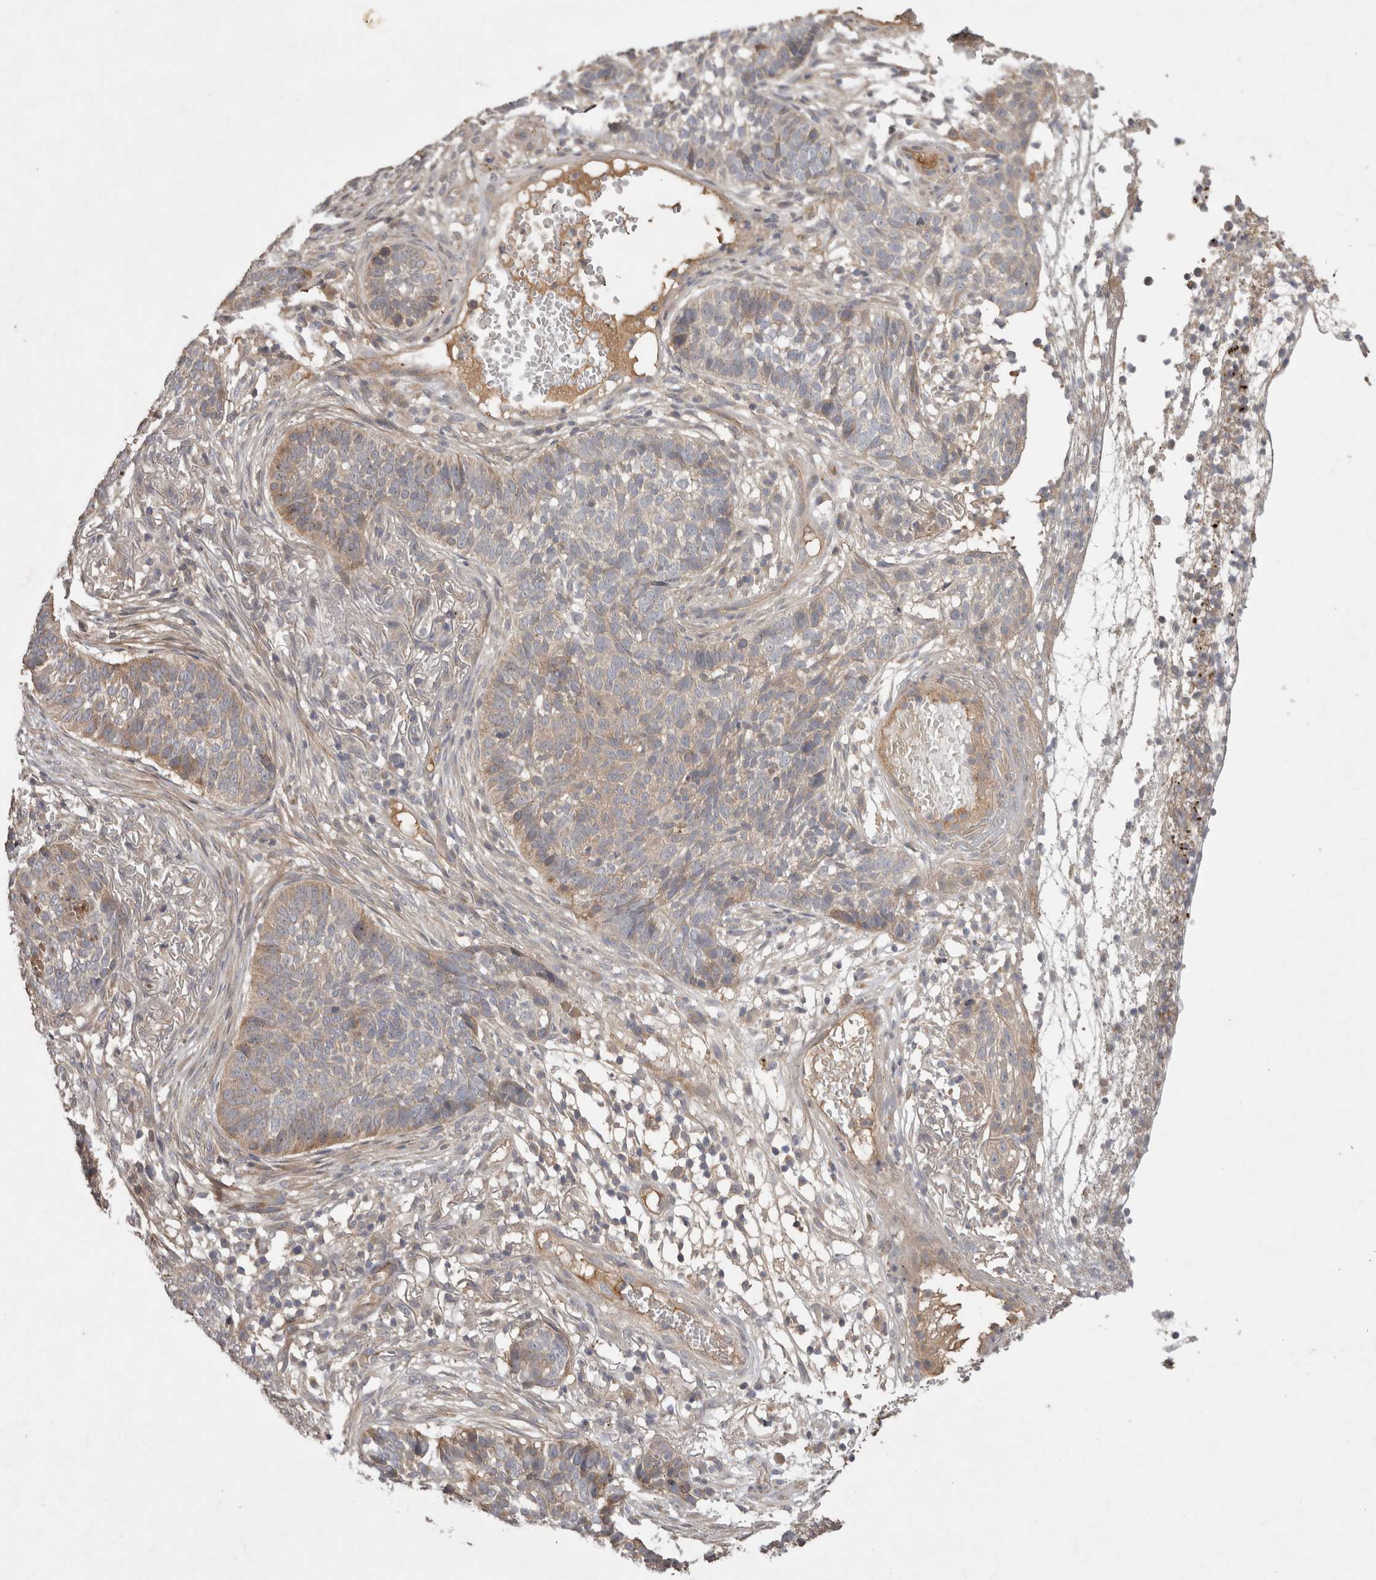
{"staining": {"intensity": "weak", "quantity": "<25%", "location": "cytoplasmic/membranous"}, "tissue": "skin cancer", "cell_type": "Tumor cells", "image_type": "cancer", "snomed": [{"axis": "morphology", "description": "Basal cell carcinoma"}, {"axis": "topography", "description": "Skin"}], "caption": "Tumor cells show no significant protein staining in skin cancer (basal cell carcinoma).", "gene": "PPP1R42", "patient": {"sex": "male", "age": 85}}